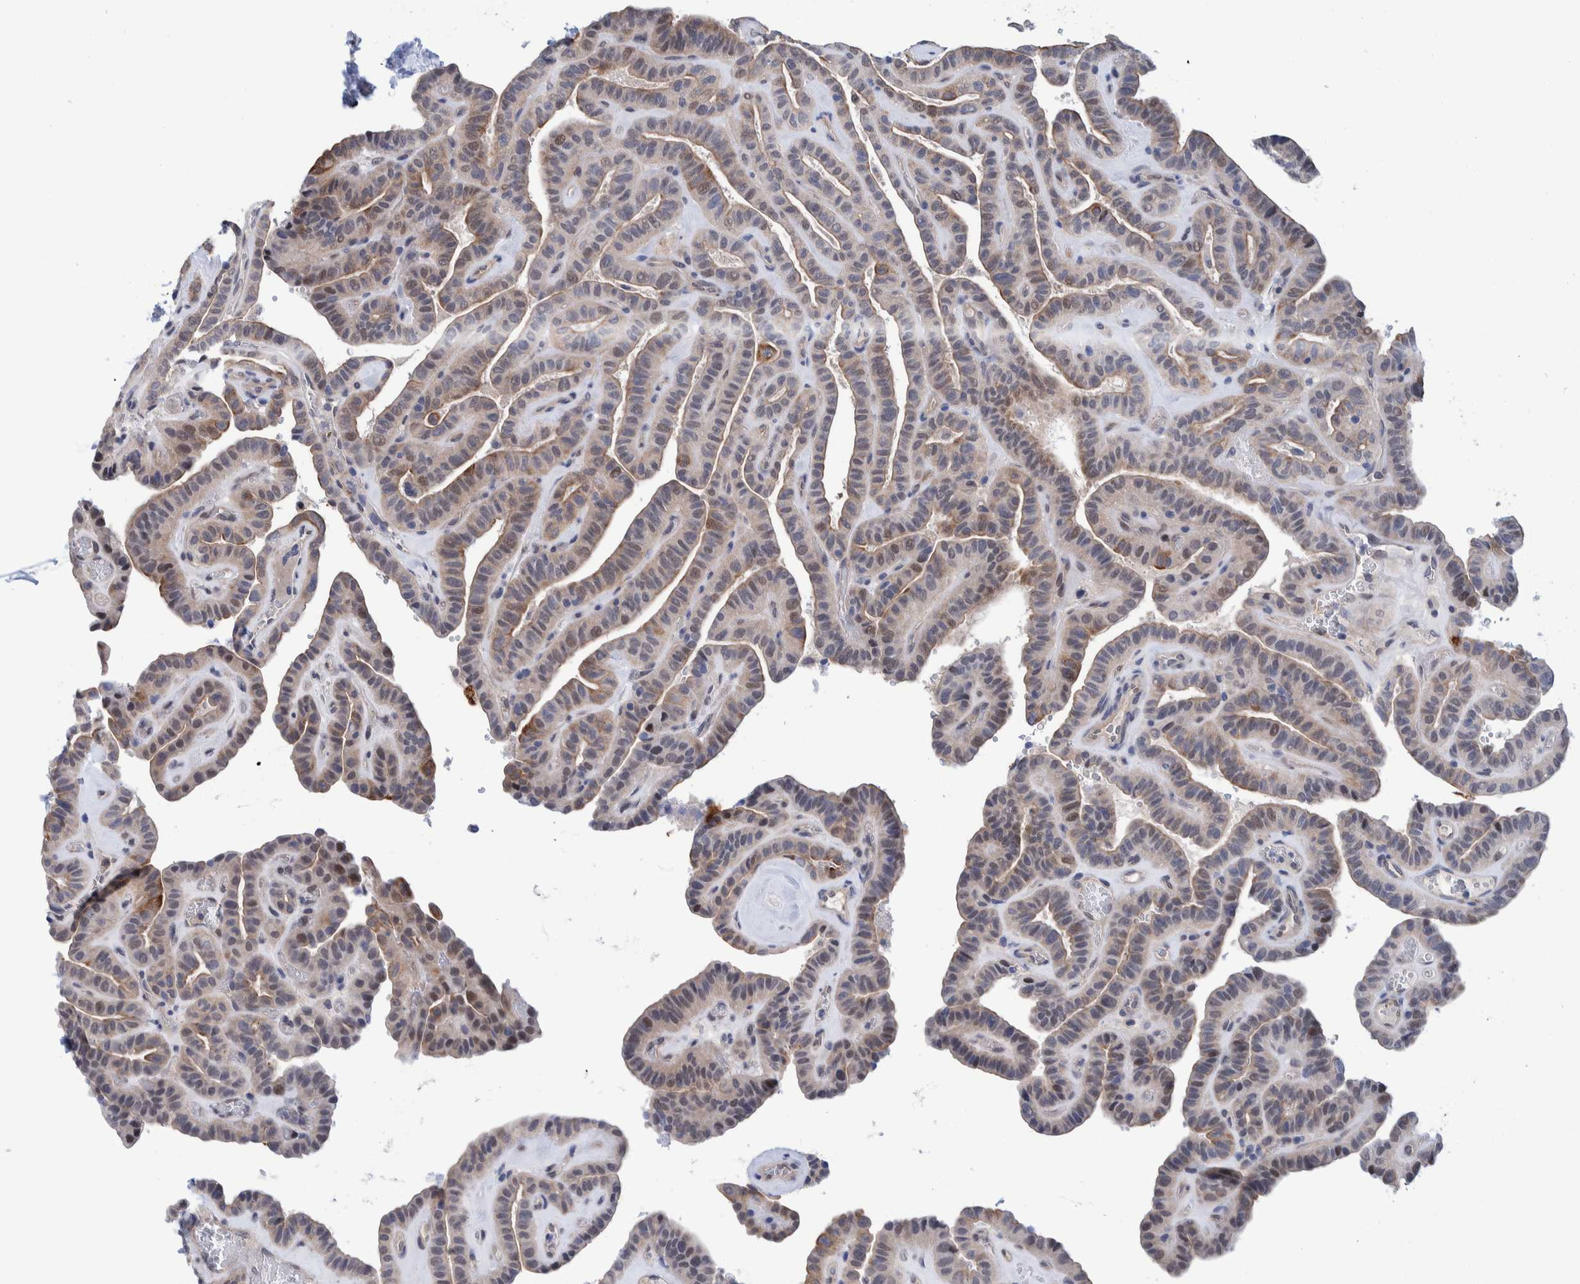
{"staining": {"intensity": "weak", "quantity": "<25%", "location": "nuclear"}, "tissue": "thyroid cancer", "cell_type": "Tumor cells", "image_type": "cancer", "snomed": [{"axis": "morphology", "description": "Papillary adenocarcinoma, NOS"}, {"axis": "topography", "description": "Thyroid gland"}], "caption": "Thyroid cancer (papillary adenocarcinoma) was stained to show a protein in brown. There is no significant expression in tumor cells. Brightfield microscopy of IHC stained with DAB (3,3'-diaminobenzidine) (brown) and hematoxylin (blue), captured at high magnification.", "gene": "PFAS", "patient": {"sex": "male", "age": 77}}